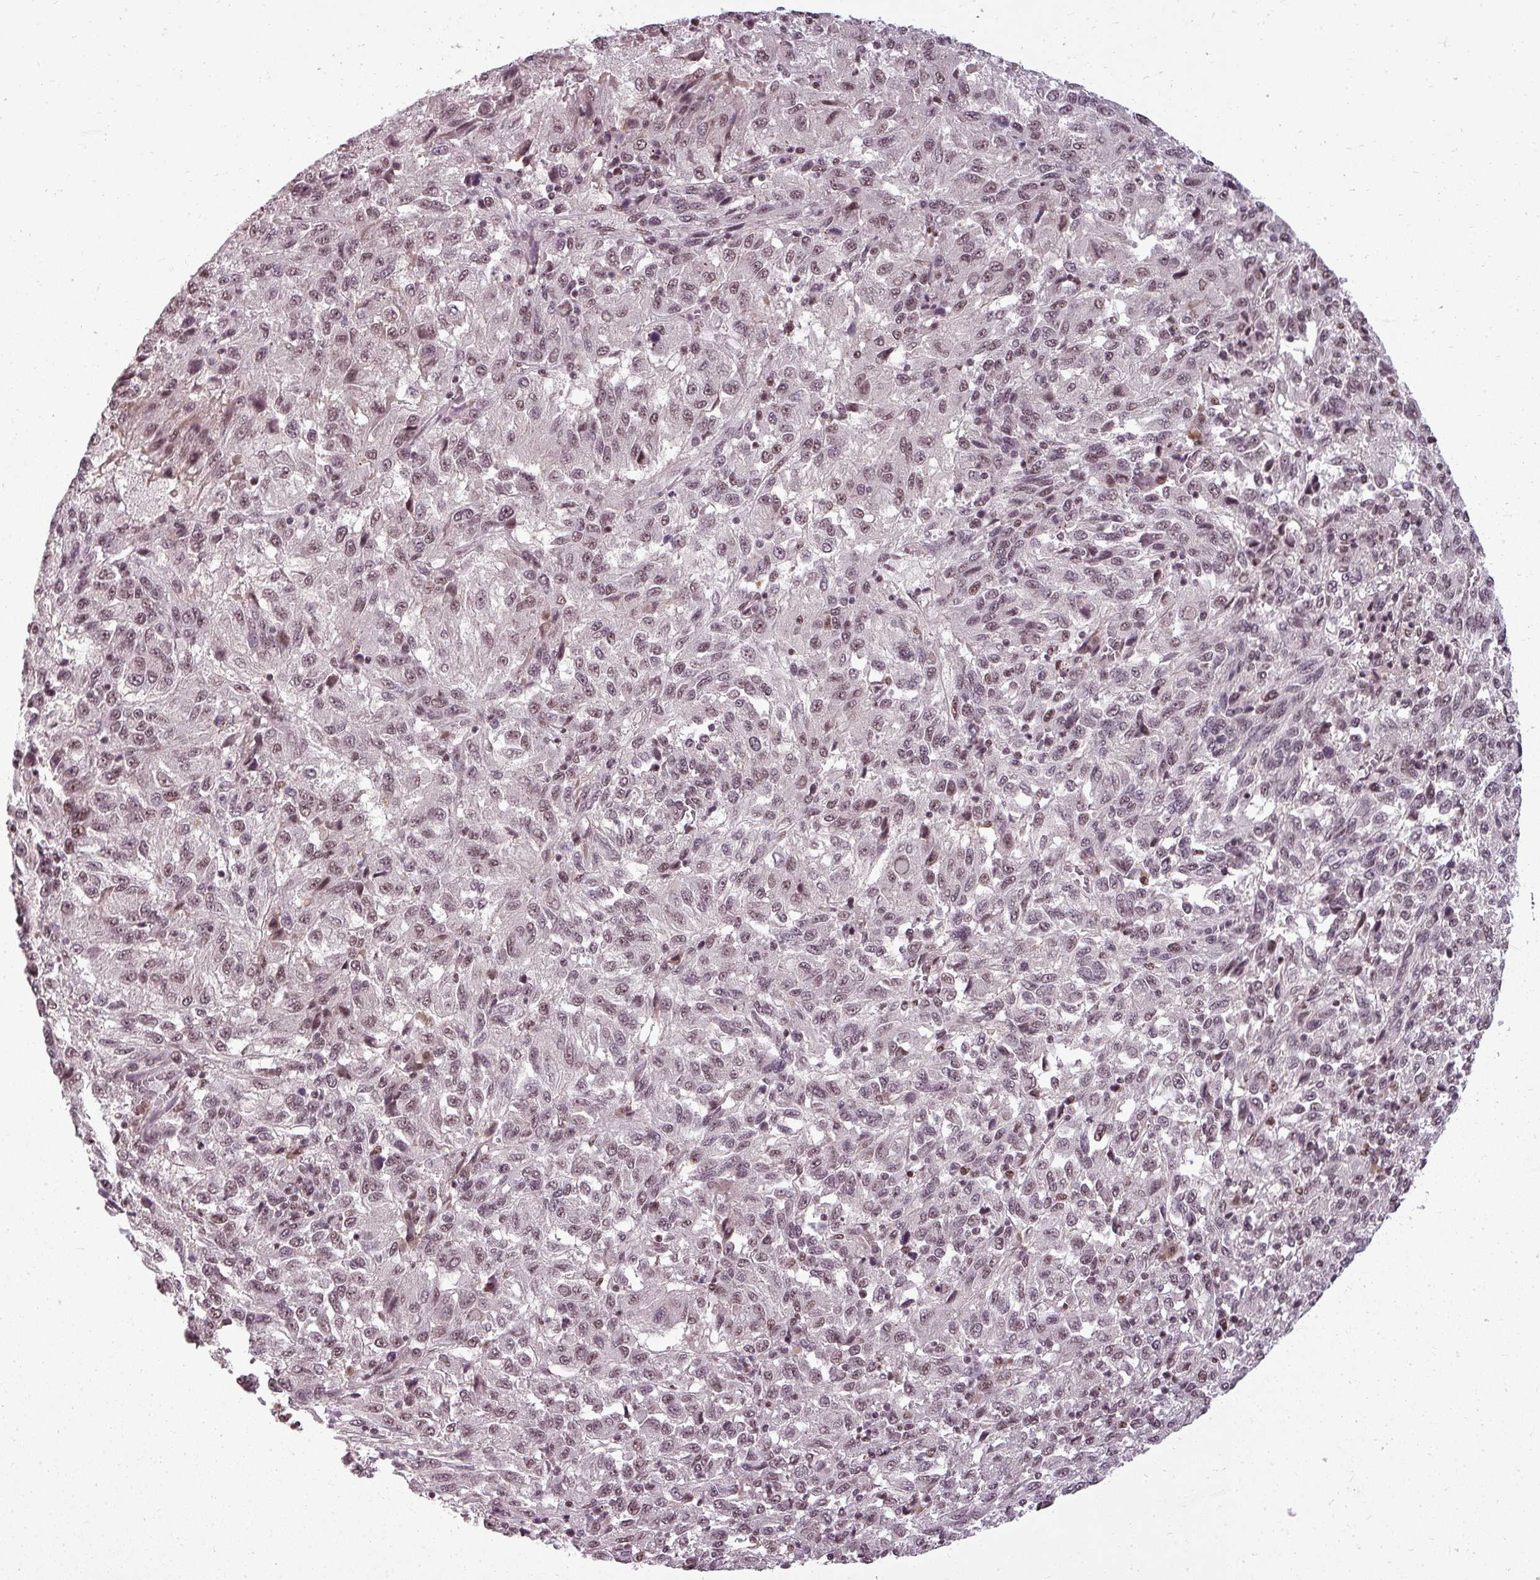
{"staining": {"intensity": "moderate", "quantity": ">75%", "location": "nuclear"}, "tissue": "melanoma", "cell_type": "Tumor cells", "image_type": "cancer", "snomed": [{"axis": "morphology", "description": "Malignant melanoma, Metastatic site"}, {"axis": "topography", "description": "Lung"}], "caption": "Melanoma stained for a protein shows moderate nuclear positivity in tumor cells. The protein is stained brown, and the nuclei are stained in blue (DAB (3,3'-diaminobenzidine) IHC with brightfield microscopy, high magnification).", "gene": "BCAS3", "patient": {"sex": "male", "age": 64}}